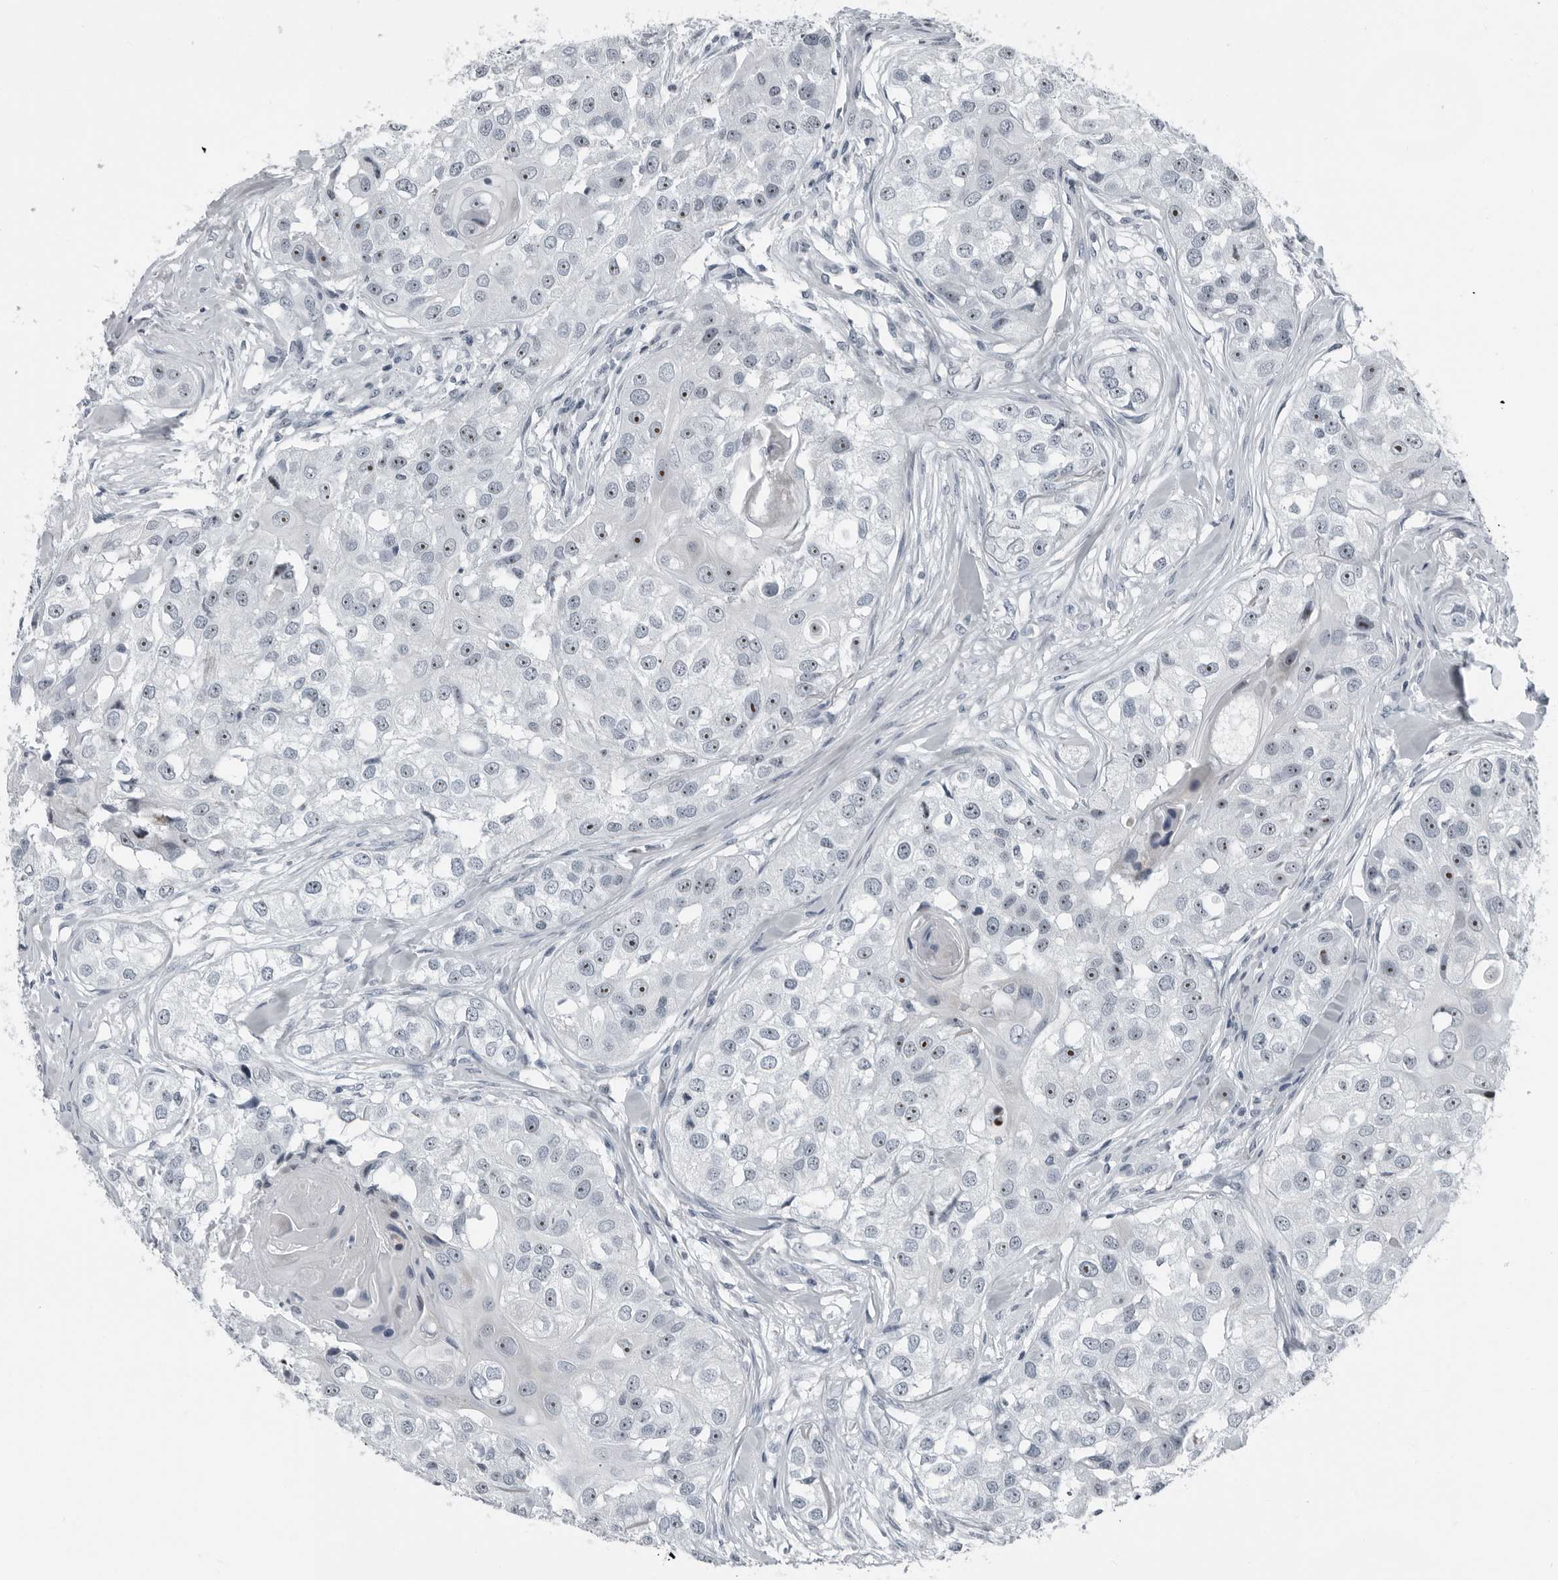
{"staining": {"intensity": "strong", "quantity": "25%-75%", "location": "nuclear"}, "tissue": "head and neck cancer", "cell_type": "Tumor cells", "image_type": "cancer", "snomed": [{"axis": "morphology", "description": "Normal tissue, NOS"}, {"axis": "morphology", "description": "Squamous cell carcinoma, NOS"}, {"axis": "topography", "description": "Skeletal muscle"}, {"axis": "topography", "description": "Head-Neck"}], "caption": "Squamous cell carcinoma (head and neck) tissue demonstrates strong nuclear staining in about 25%-75% of tumor cells, visualized by immunohistochemistry. The staining was performed using DAB, with brown indicating positive protein expression. Nuclei are stained blue with hematoxylin.", "gene": "PDCD11", "patient": {"sex": "male", "age": 51}}